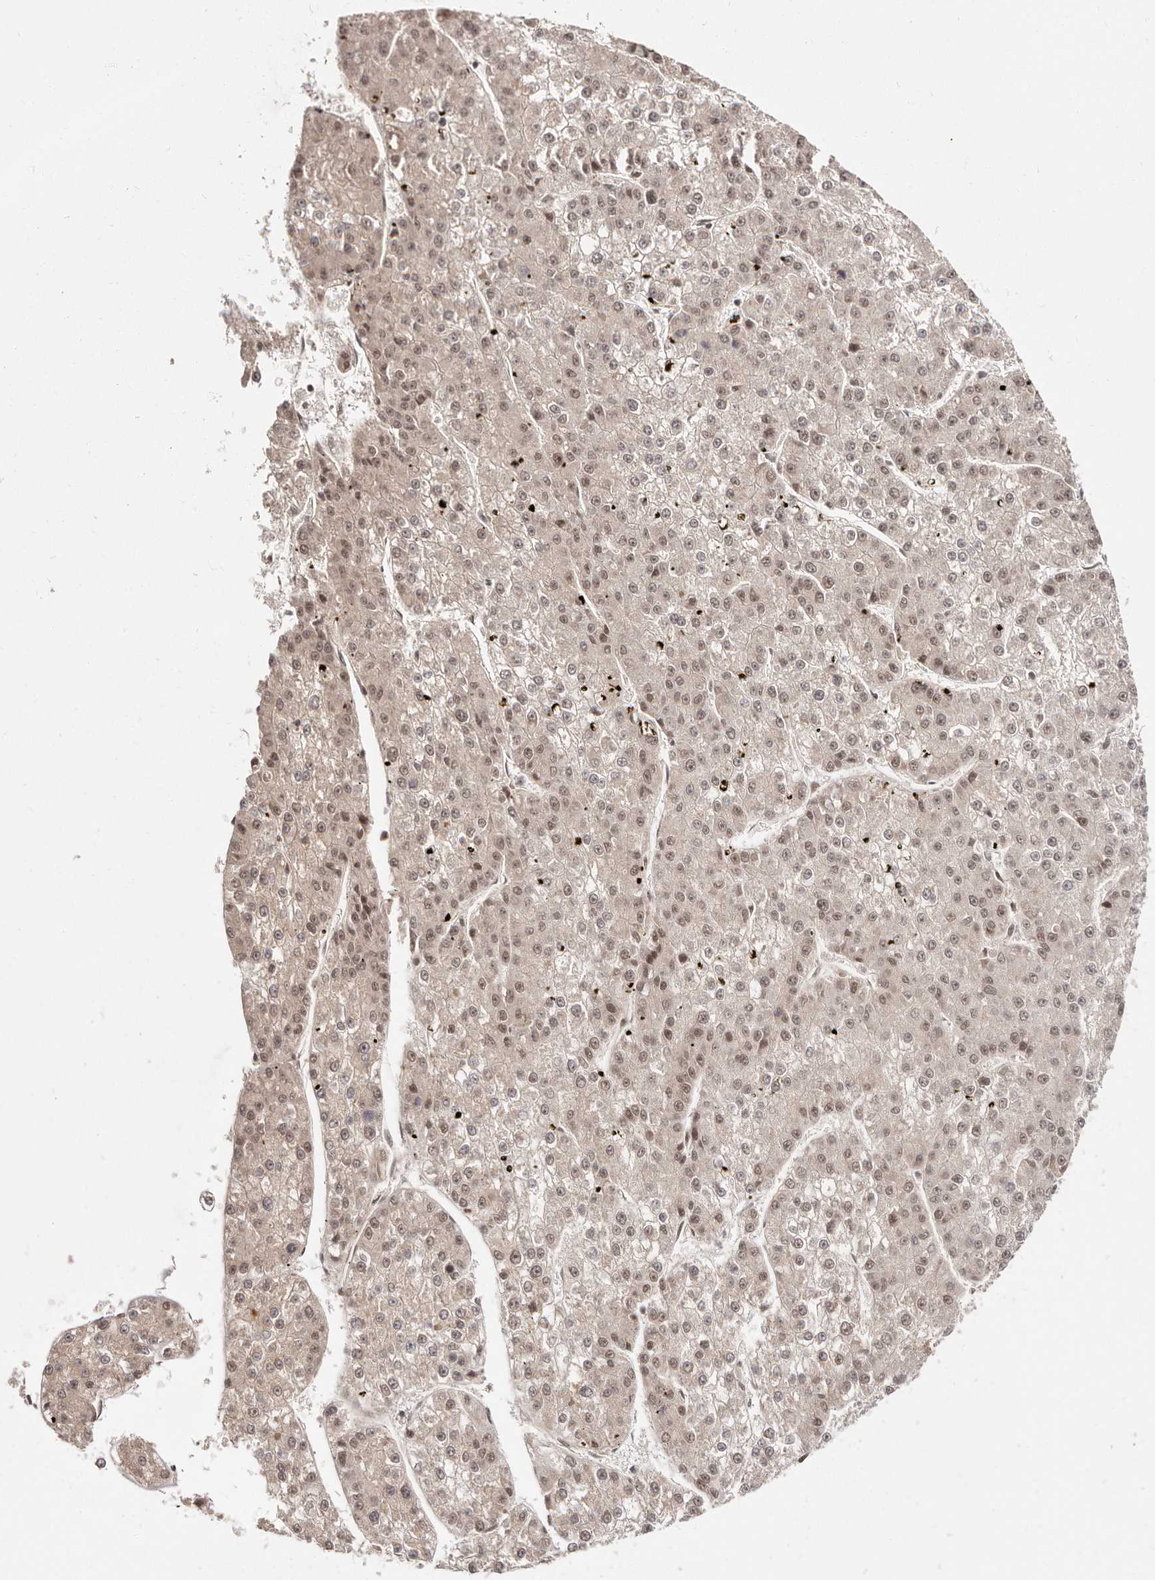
{"staining": {"intensity": "weak", "quantity": ">75%", "location": "nuclear"}, "tissue": "liver cancer", "cell_type": "Tumor cells", "image_type": "cancer", "snomed": [{"axis": "morphology", "description": "Carcinoma, Hepatocellular, NOS"}, {"axis": "topography", "description": "Liver"}], "caption": "Hepatocellular carcinoma (liver) was stained to show a protein in brown. There is low levels of weak nuclear expression in about >75% of tumor cells. The protein of interest is stained brown, and the nuclei are stained in blue (DAB (3,3'-diaminobenzidine) IHC with brightfield microscopy, high magnification).", "gene": "MED8", "patient": {"sex": "female", "age": 73}}